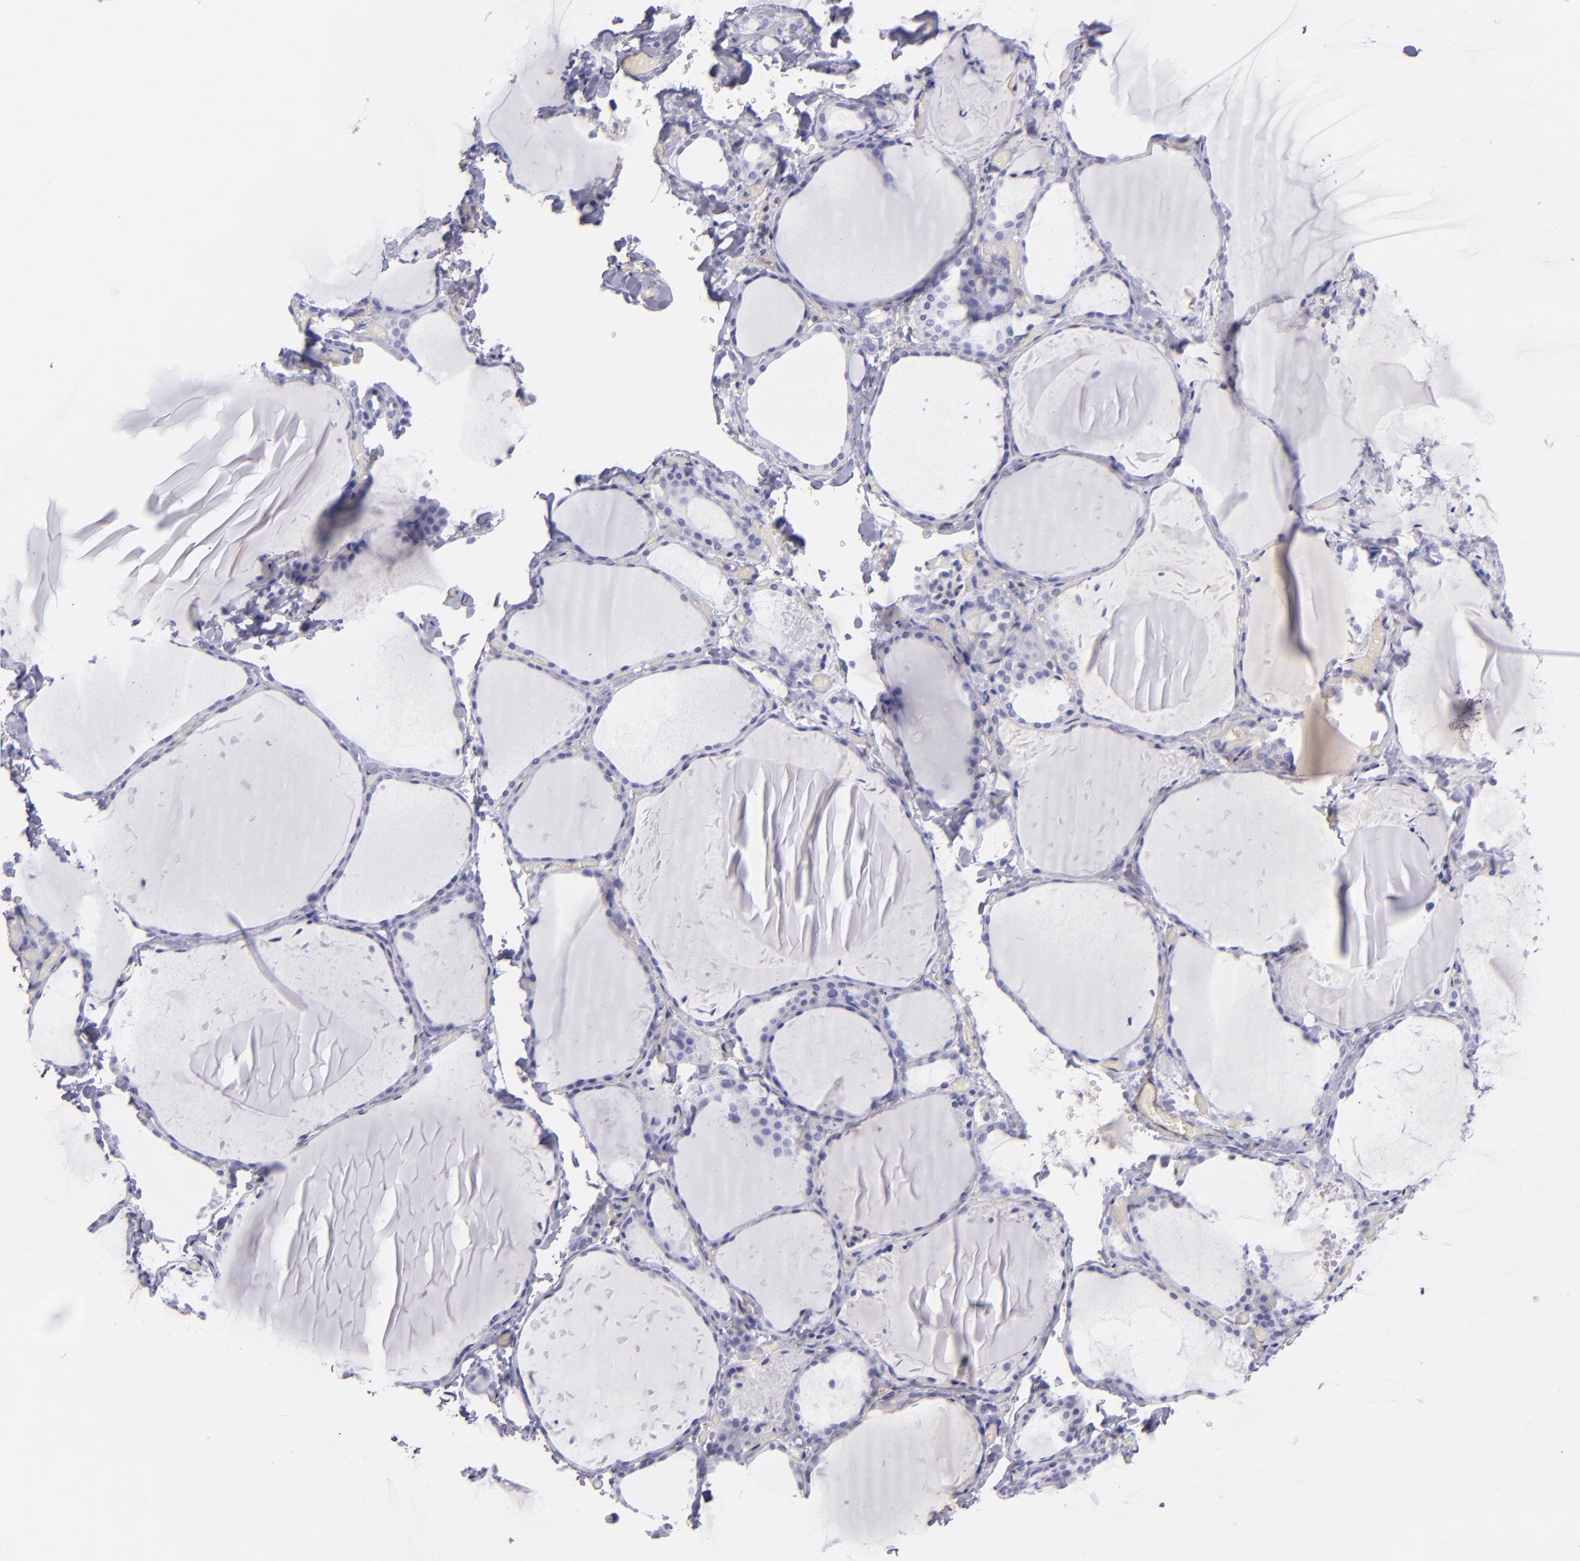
{"staining": {"intensity": "negative", "quantity": "none", "location": "none"}, "tissue": "thyroid gland", "cell_type": "Glandular cells", "image_type": "normal", "snomed": [{"axis": "morphology", "description": "Normal tissue, NOS"}, {"axis": "topography", "description": "Thyroid gland"}], "caption": "Image shows no protein expression in glandular cells of unremarkable thyroid gland.", "gene": "ENTPD1", "patient": {"sex": "female", "age": 22}}